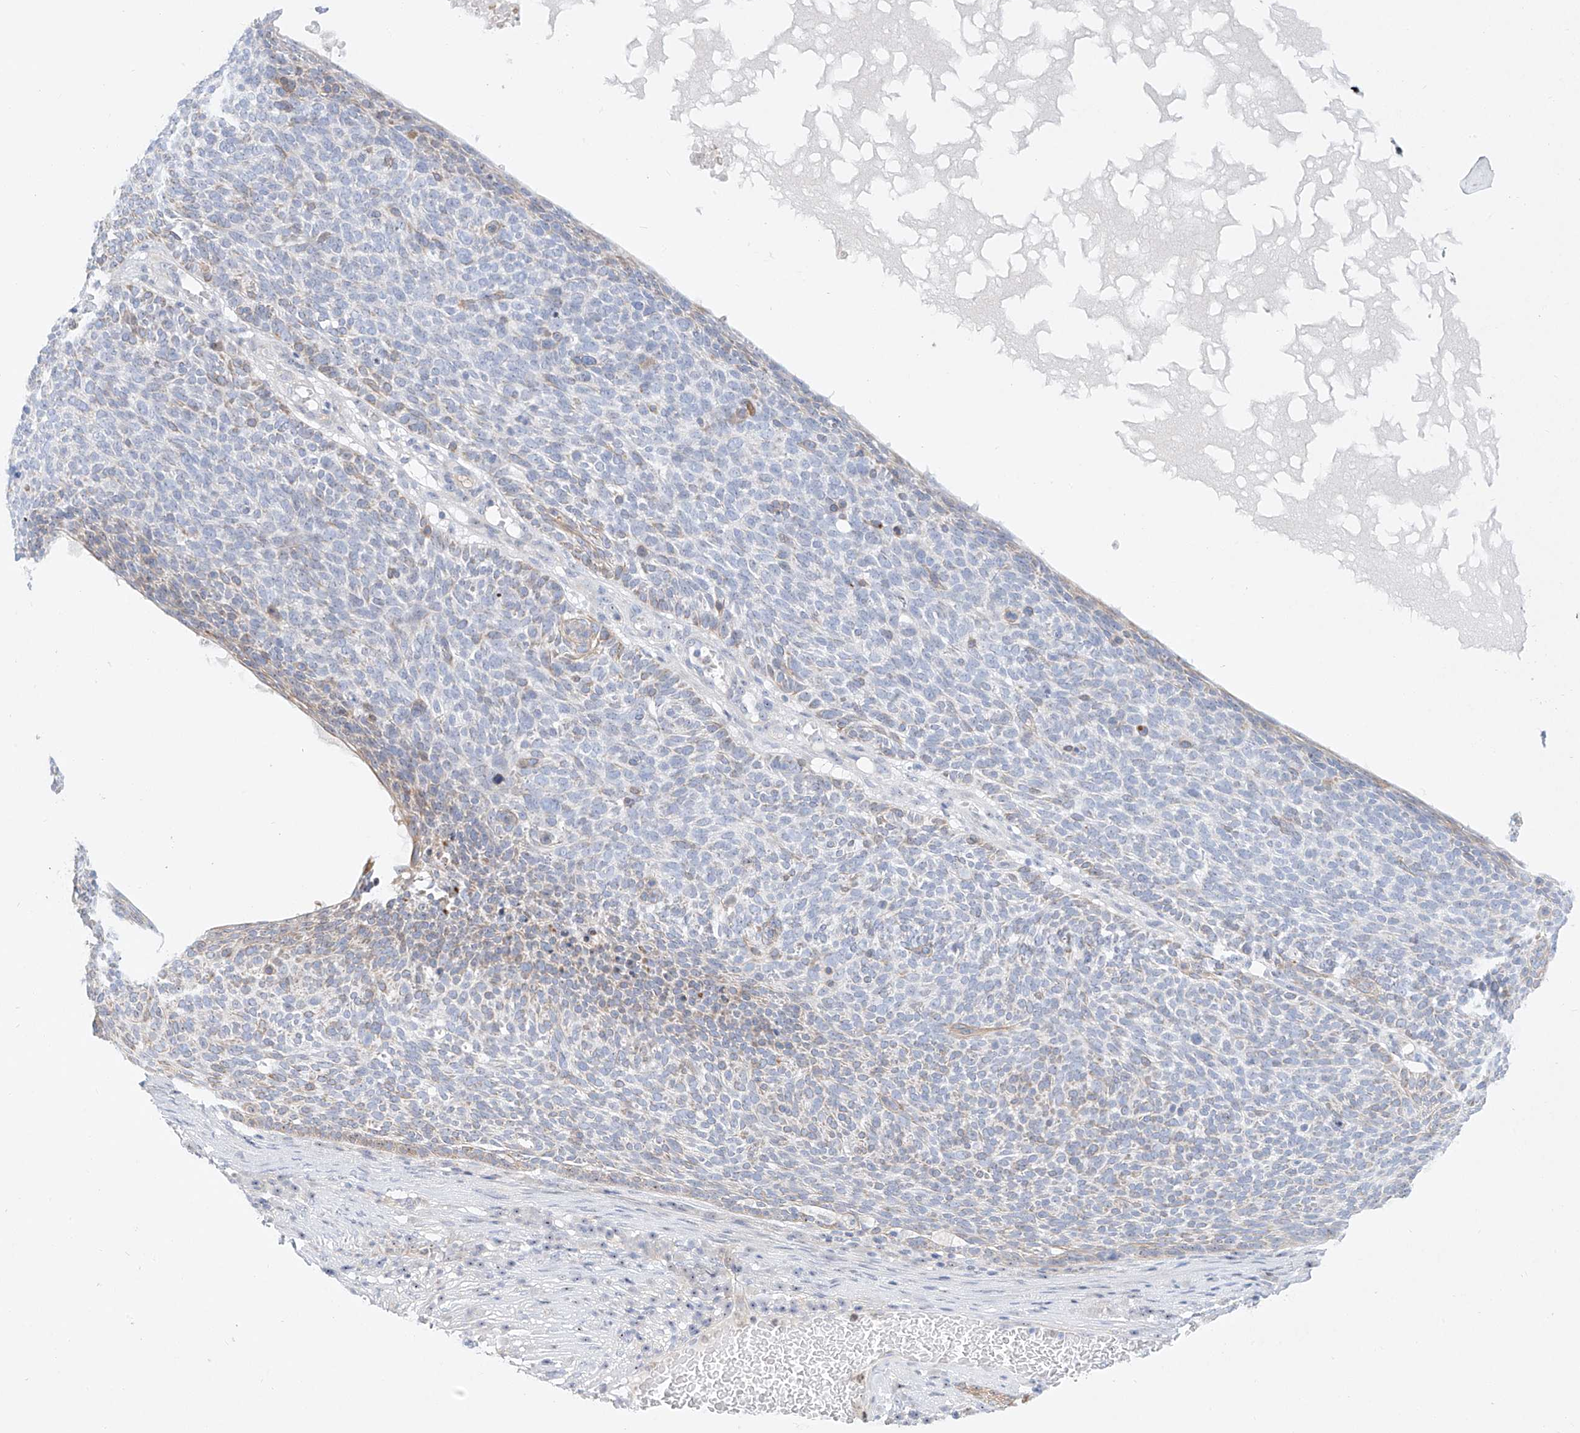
{"staining": {"intensity": "weak", "quantity": "<25%", "location": "cytoplasmic/membranous"}, "tissue": "skin cancer", "cell_type": "Tumor cells", "image_type": "cancer", "snomed": [{"axis": "morphology", "description": "Squamous cell carcinoma, NOS"}, {"axis": "topography", "description": "Skin"}], "caption": "Immunohistochemical staining of human skin squamous cell carcinoma exhibits no significant positivity in tumor cells. (IHC, brightfield microscopy, high magnification).", "gene": "SNU13", "patient": {"sex": "female", "age": 90}}